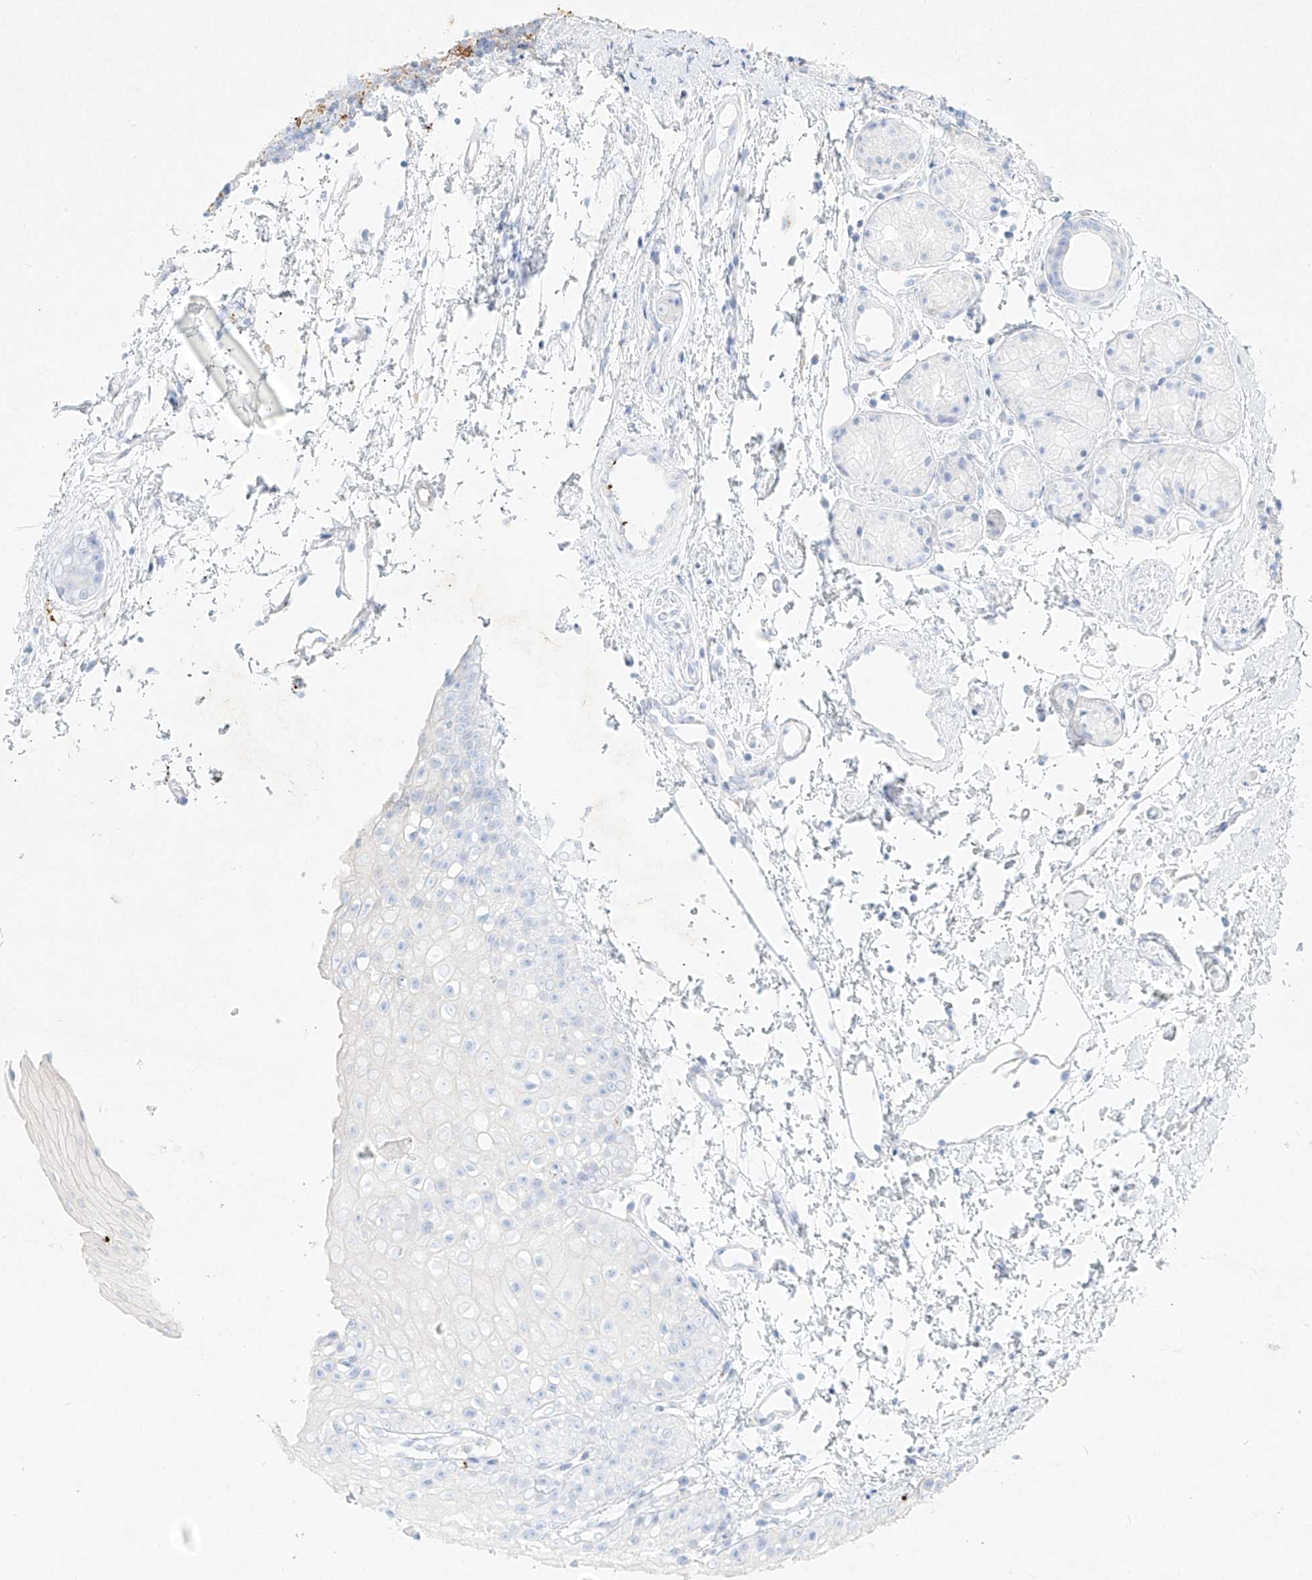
{"staining": {"intensity": "negative", "quantity": "none", "location": "none"}, "tissue": "oral mucosa", "cell_type": "Squamous epithelial cells", "image_type": "normal", "snomed": [{"axis": "morphology", "description": "Normal tissue, NOS"}, {"axis": "topography", "description": "Oral tissue"}], "caption": "Immunohistochemistry of normal oral mucosa shows no expression in squamous epithelial cells.", "gene": "PLEK", "patient": {"sex": "male", "age": 28}}